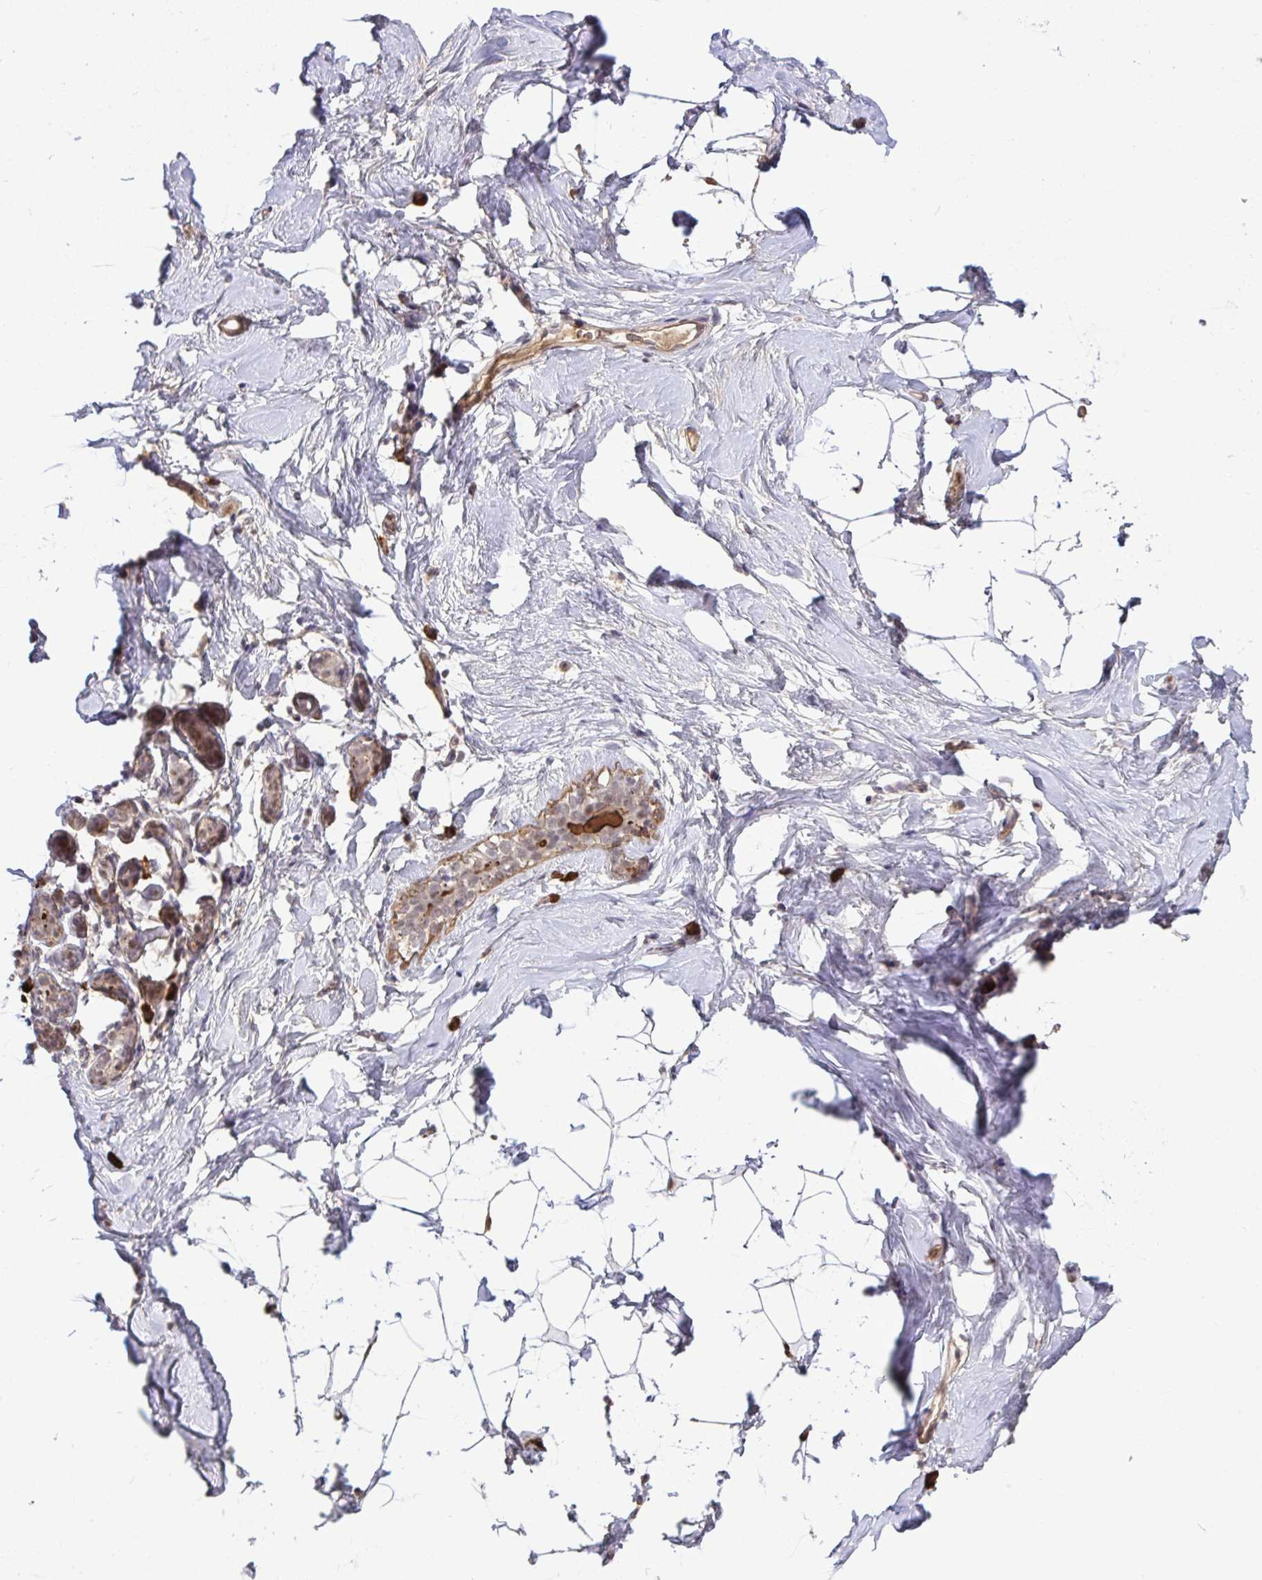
{"staining": {"intensity": "negative", "quantity": "none", "location": "none"}, "tissue": "breast", "cell_type": "Adipocytes", "image_type": "normal", "snomed": [{"axis": "morphology", "description": "Normal tissue, NOS"}, {"axis": "topography", "description": "Breast"}], "caption": "This micrograph is of benign breast stained with immunohistochemistry to label a protein in brown with the nuclei are counter-stained blue. There is no positivity in adipocytes.", "gene": "ZSCAN9", "patient": {"sex": "female", "age": 32}}